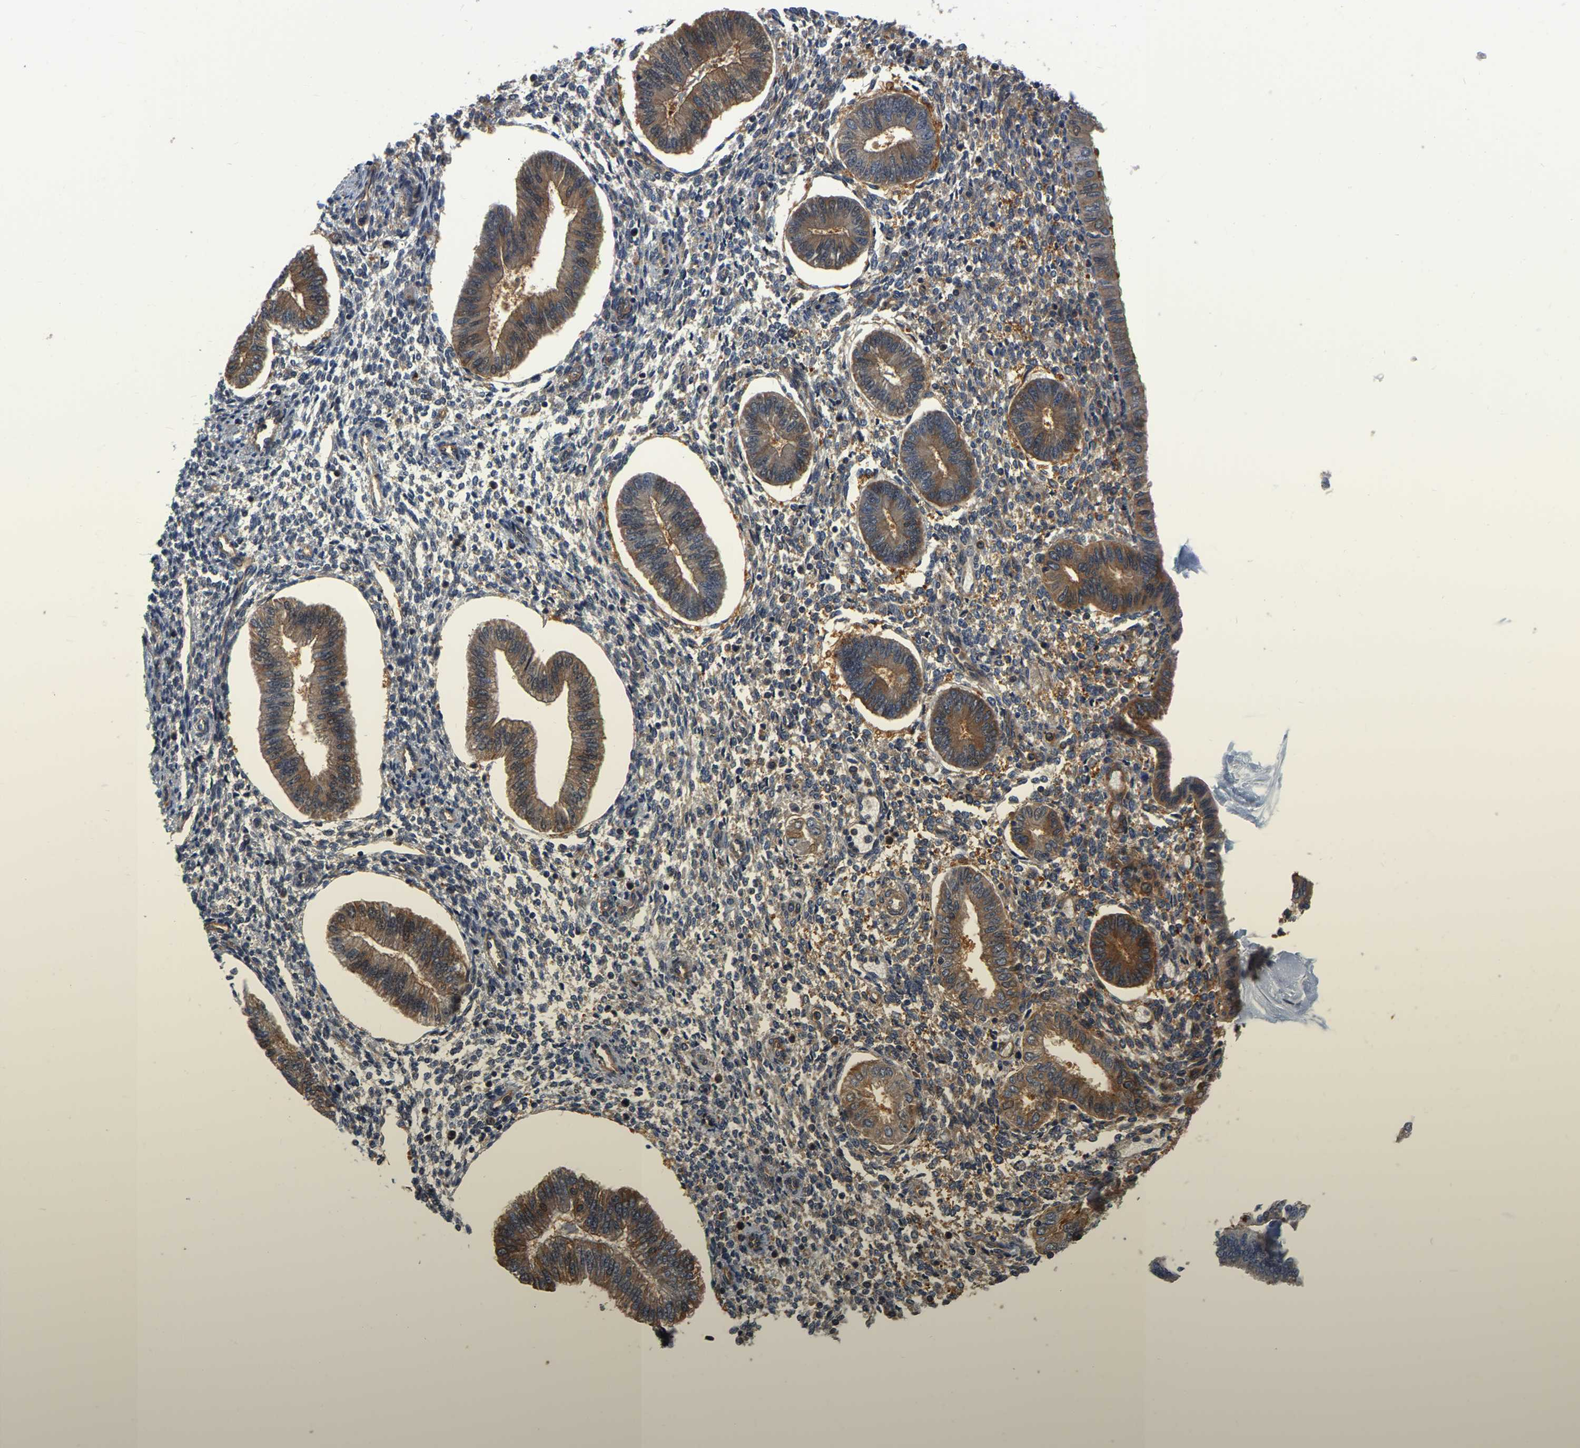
{"staining": {"intensity": "moderate", "quantity": "25%-75%", "location": "cytoplasmic/membranous"}, "tissue": "endometrium", "cell_type": "Cells in endometrial stroma", "image_type": "normal", "snomed": [{"axis": "morphology", "description": "Normal tissue, NOS"}, {"axis": "topography", "description": "Endometrium"}], "caption": "This is an image of IHC staining of unremarkable endometrium, which shows moderate positivity in the cytoplasmic/membranous of cells in endometrial stroma.", "gene": "GARS1", "patient": {"sex": "female", "age": 50}}